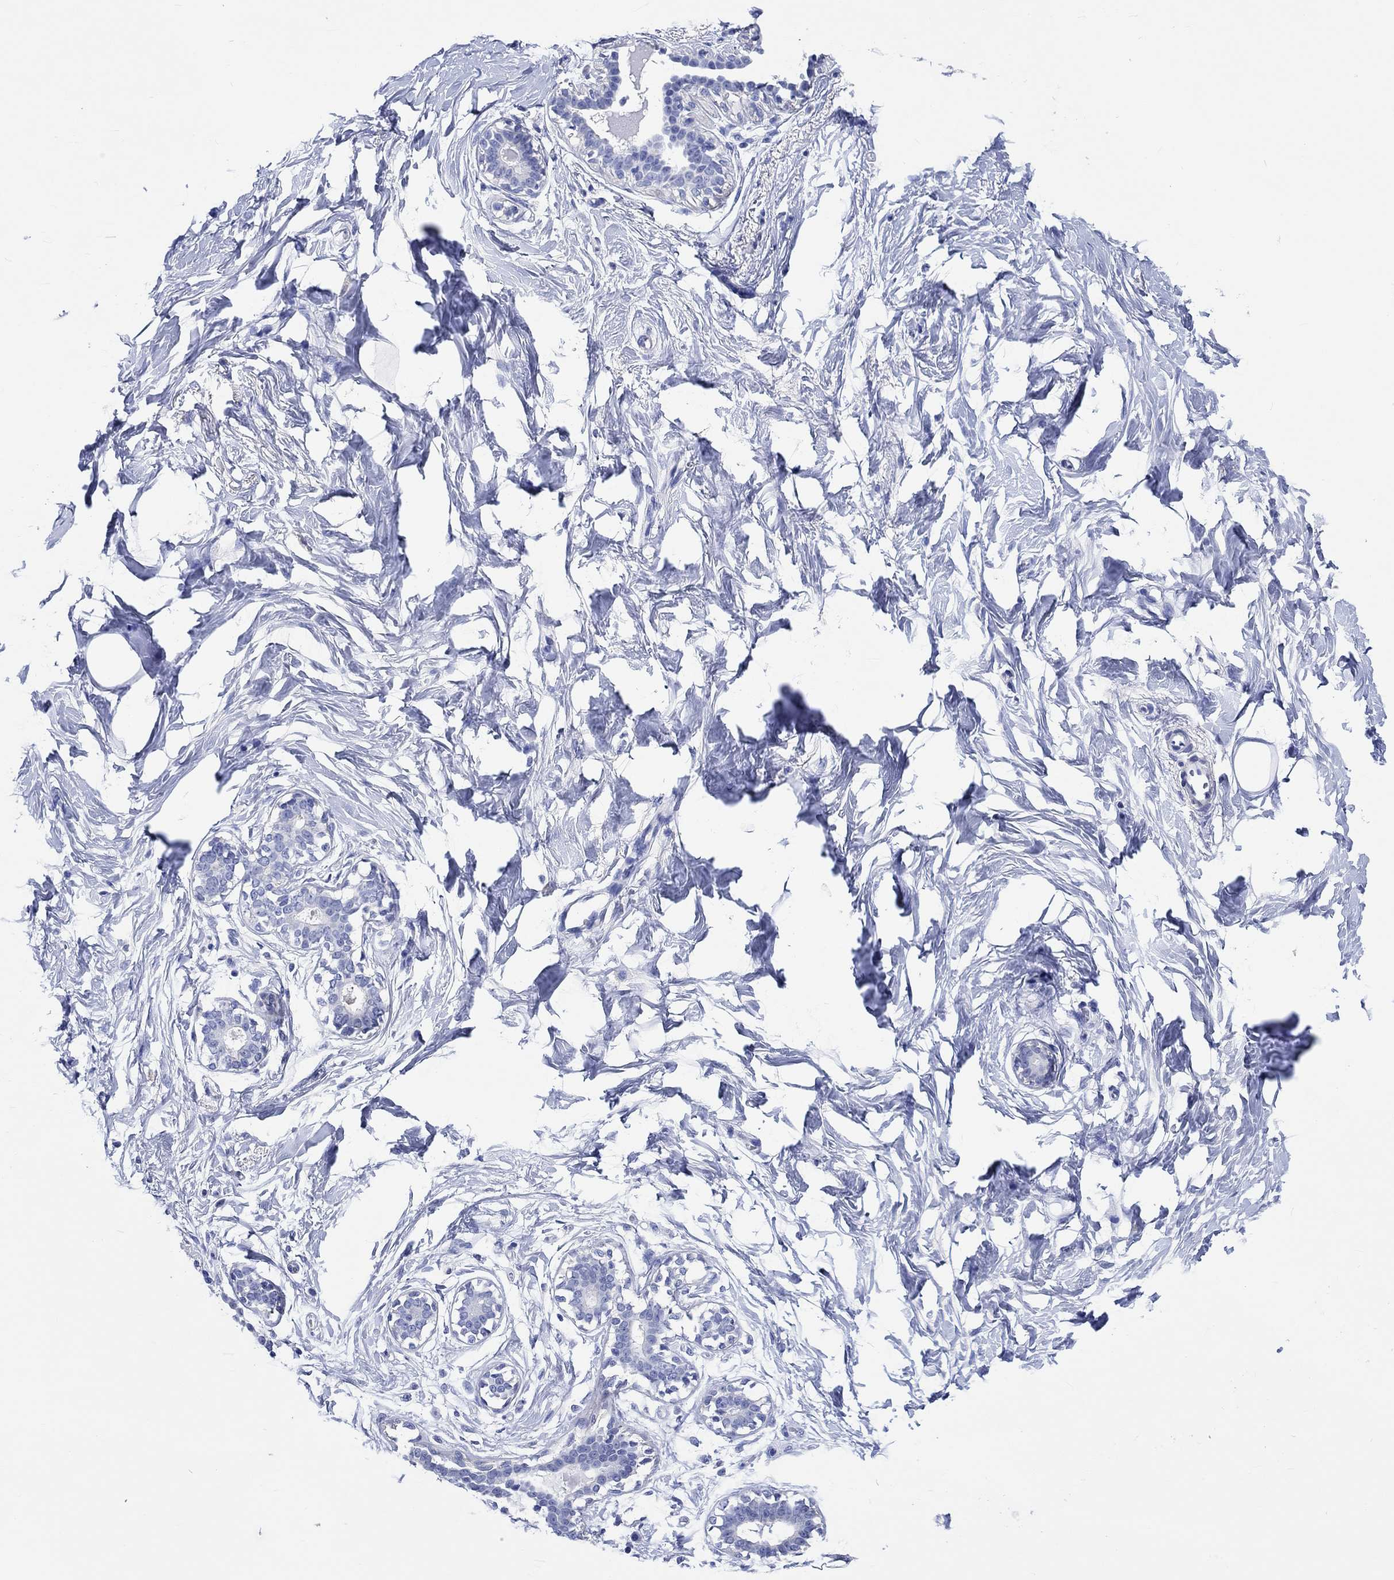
{"staining": {"intensity": "negative", "quantity": "none", "location": "none"}, "tissue": "breast", "cell_type": "Adipocytes", "image_type": "normal", "snomed": [{"axis": "morphology", "description": "Normal tissue, NOS"}, {"axis": "morphology", "description": "Lobular carcinoma, in situ"}, {"axis": "topography", "description": "Breast"}], "caption": "Adipocytes show no significant positivity in unremarkable breast. (Brightfield microscopy of DAB (3,3'-diaminobenzidine) immunohistochemistry (IHC) at high magnification).", "gene": "SHISA4", "patient": {"sex": "female", "age": 35}}